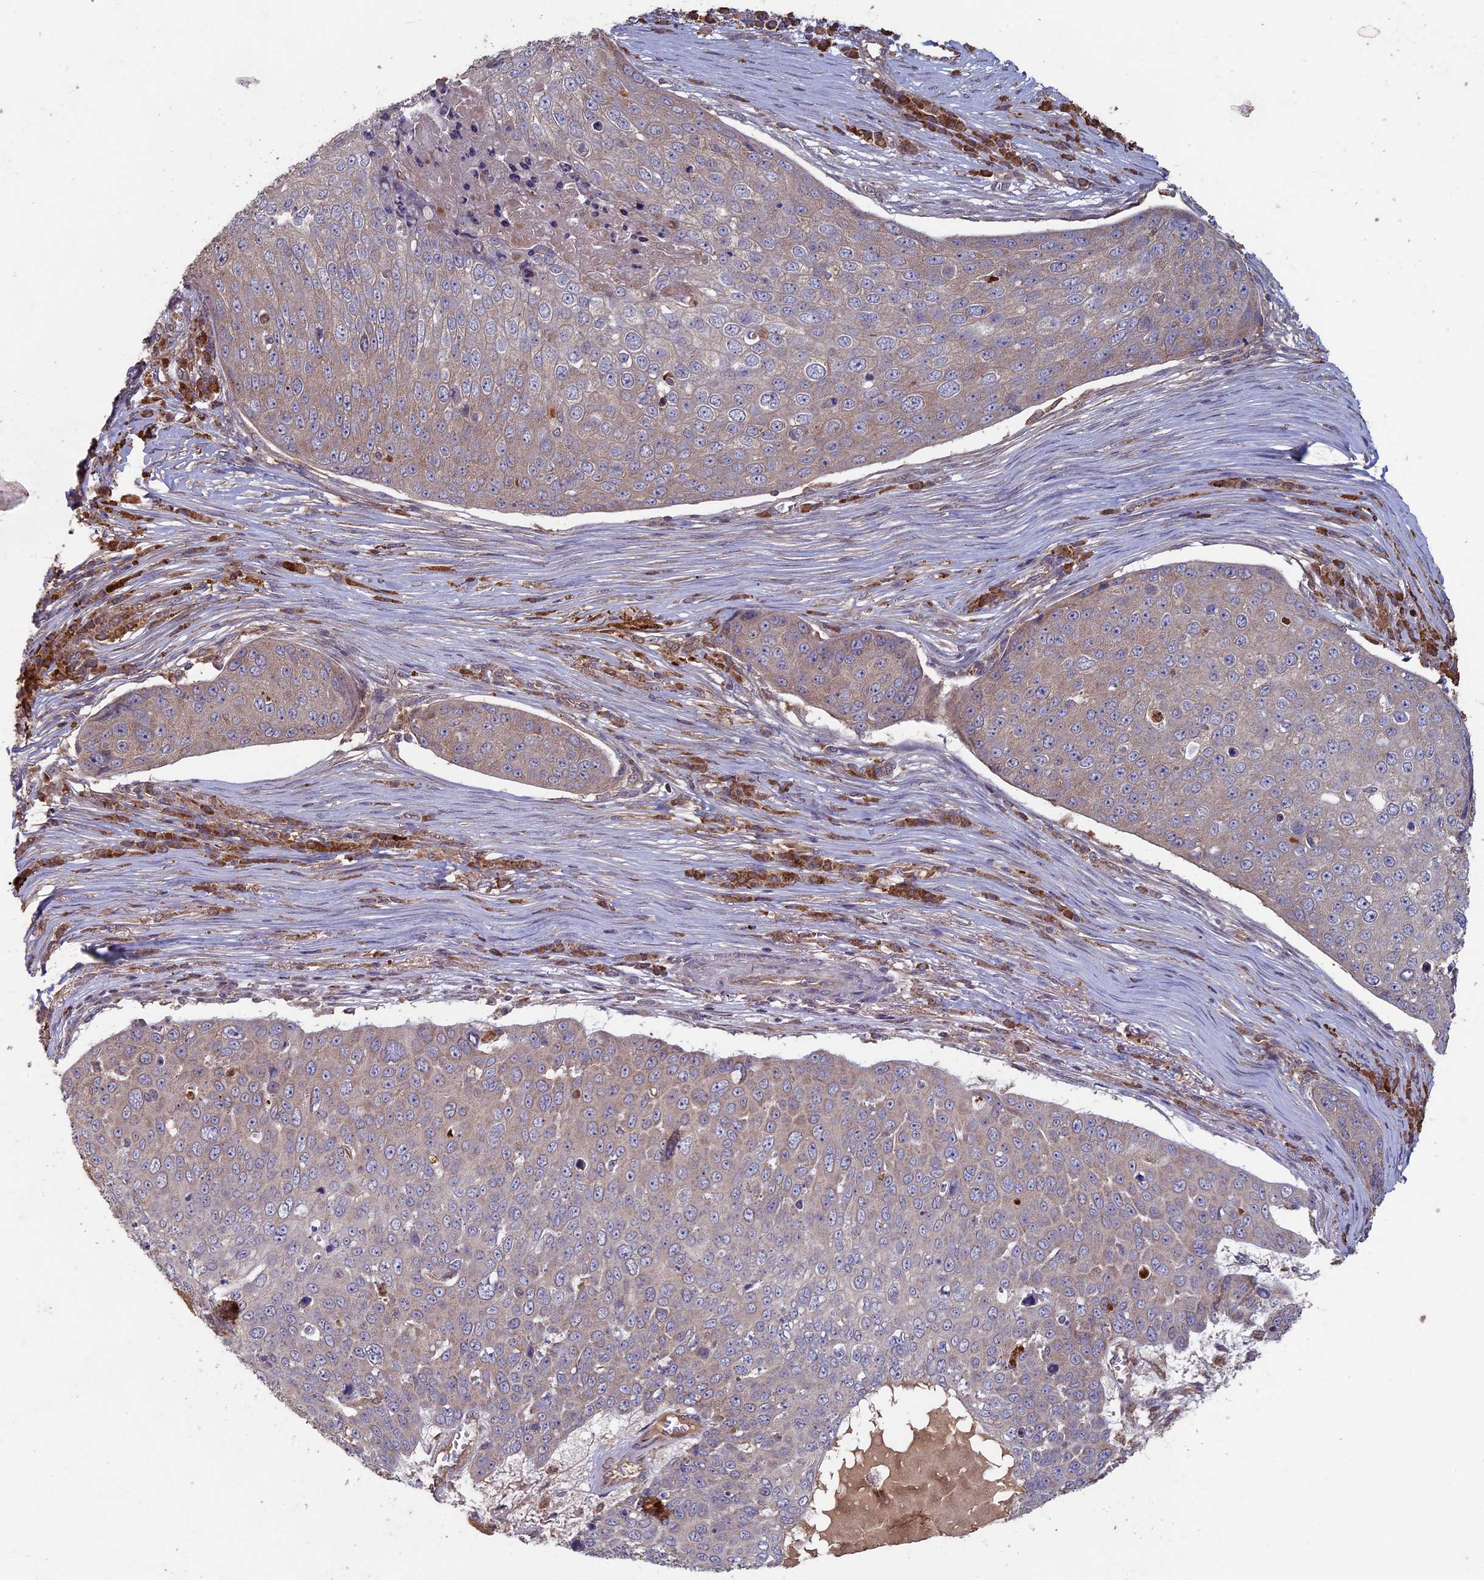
{"staining": {"intensity": "weak", "quantity": "25%-75%", "location": "cytoplasmic/membranous"}, "tissue": "skin cancer", "cell_type": "Tumor cells", "image_type": "cancer", "snomed": [{"axis": "morphology", "description": "Squamous cell carcinoma, NOS"}, {"axis": "topography", "description": "Skin"}], "caption": "Protein staining demonstrates weak cytoplasmic/membranous positivity in approximately 25%-75% of tumor cells in squamous cell carcinoma (skin). Using DAB (brown) and hematoxylin (blue) stains, captured at high magnification using brightfield microscopy.", "gene": "RCCD1", "patient": {"sex": "male", "age": 71}}